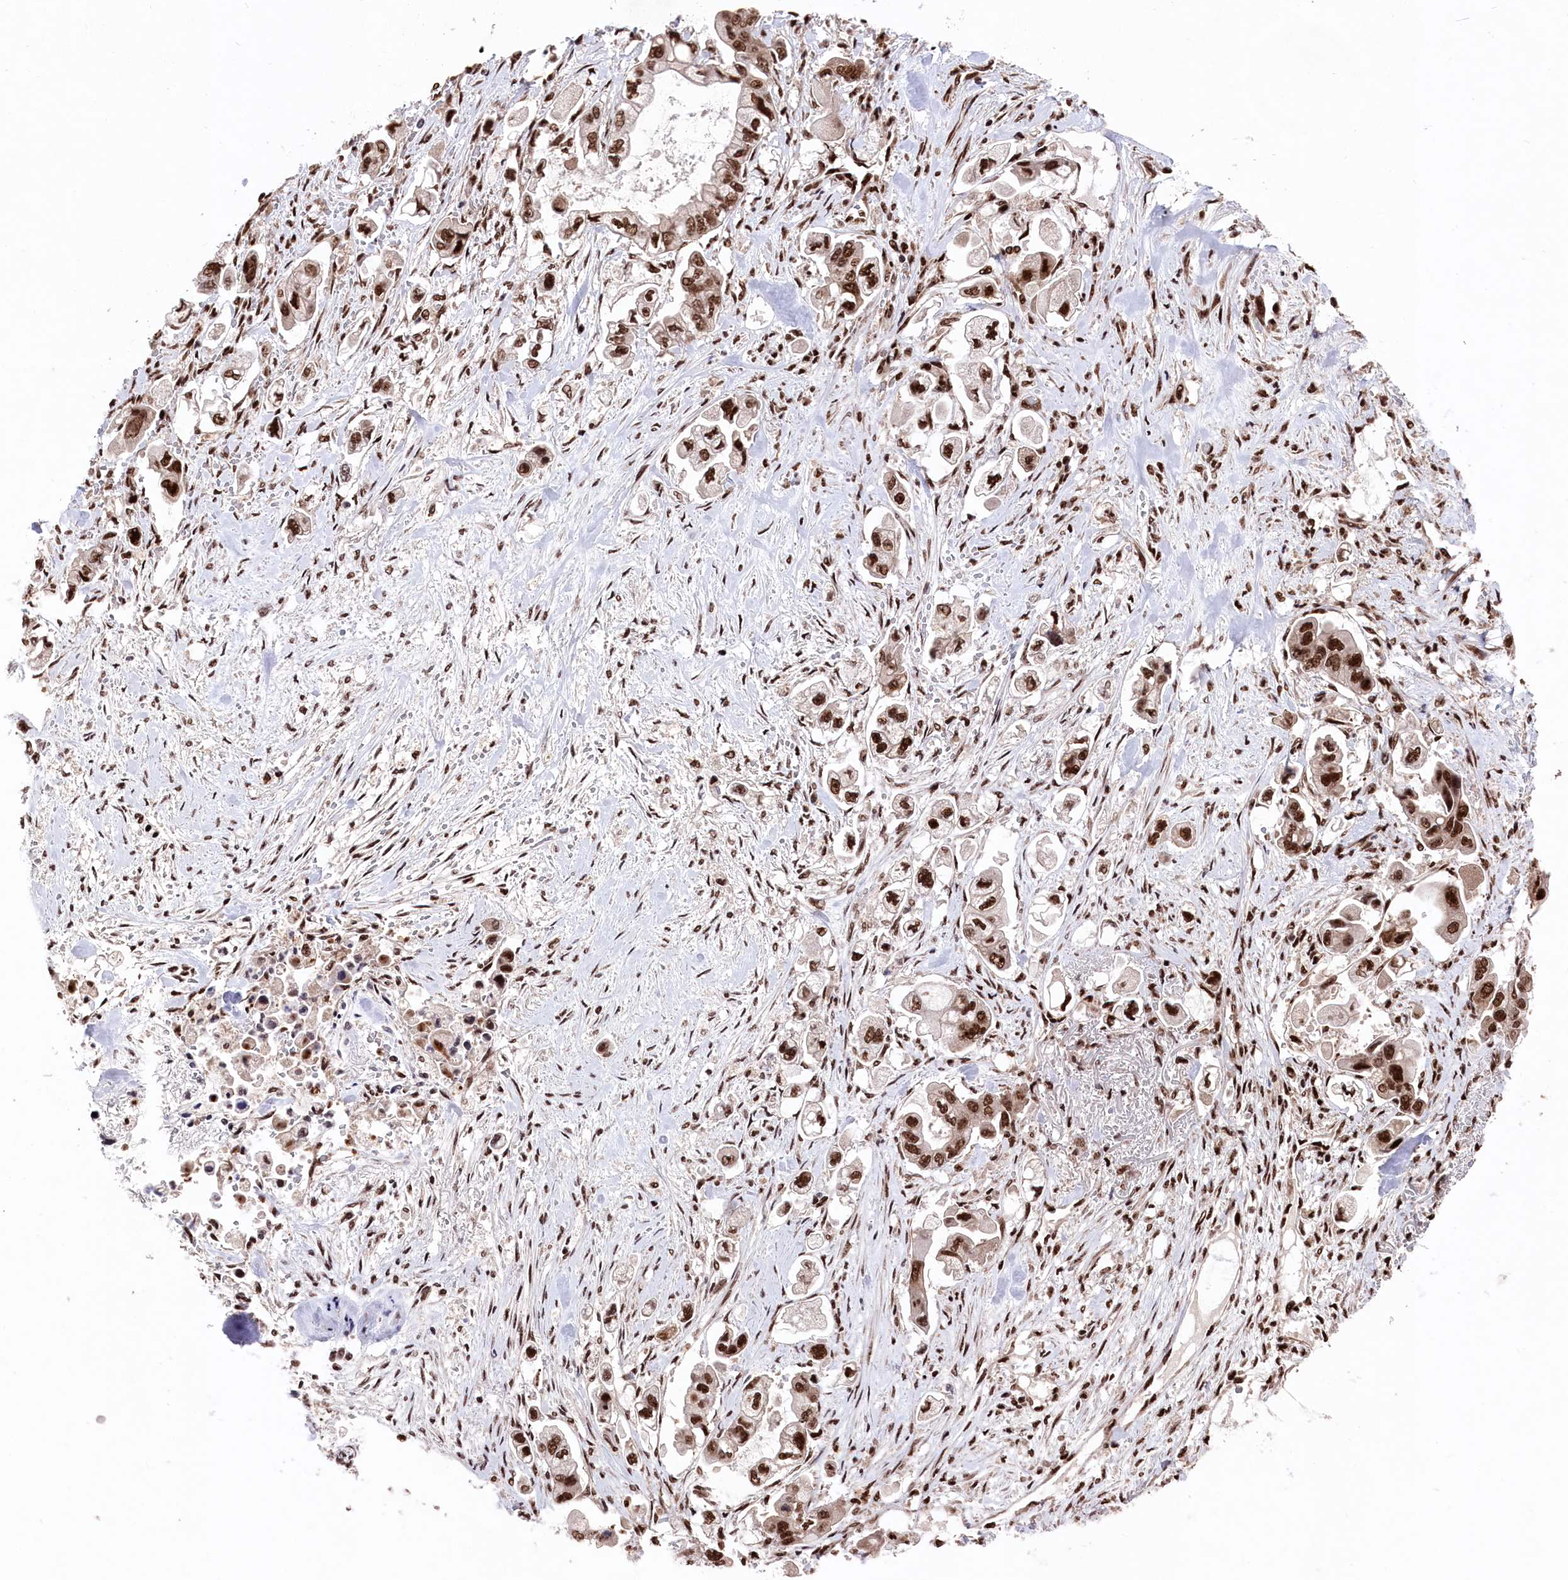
{"staining": {"intensity": "strong", "quantity": ">75%", "location": "nuclear"}, "tissue": "stomach cancer", "cell_type": "Tumor cells", "image_type": "cancer", "snomed": [{"axis": "morphology", "description": "Adenocarcinoma, NOS"}, {"axis": "topography", "description": "Stomach"}], "caption": "Stomach cancer (adenocarcinoma) stained with immunohistochemistry reveals strong nuclear positivity in about >75% of tumor cells. (DAB IHC with brightfield microscopy, high magnification).", "gene": "PRPF31", "patient": {"sex": "male", "age": 62}}